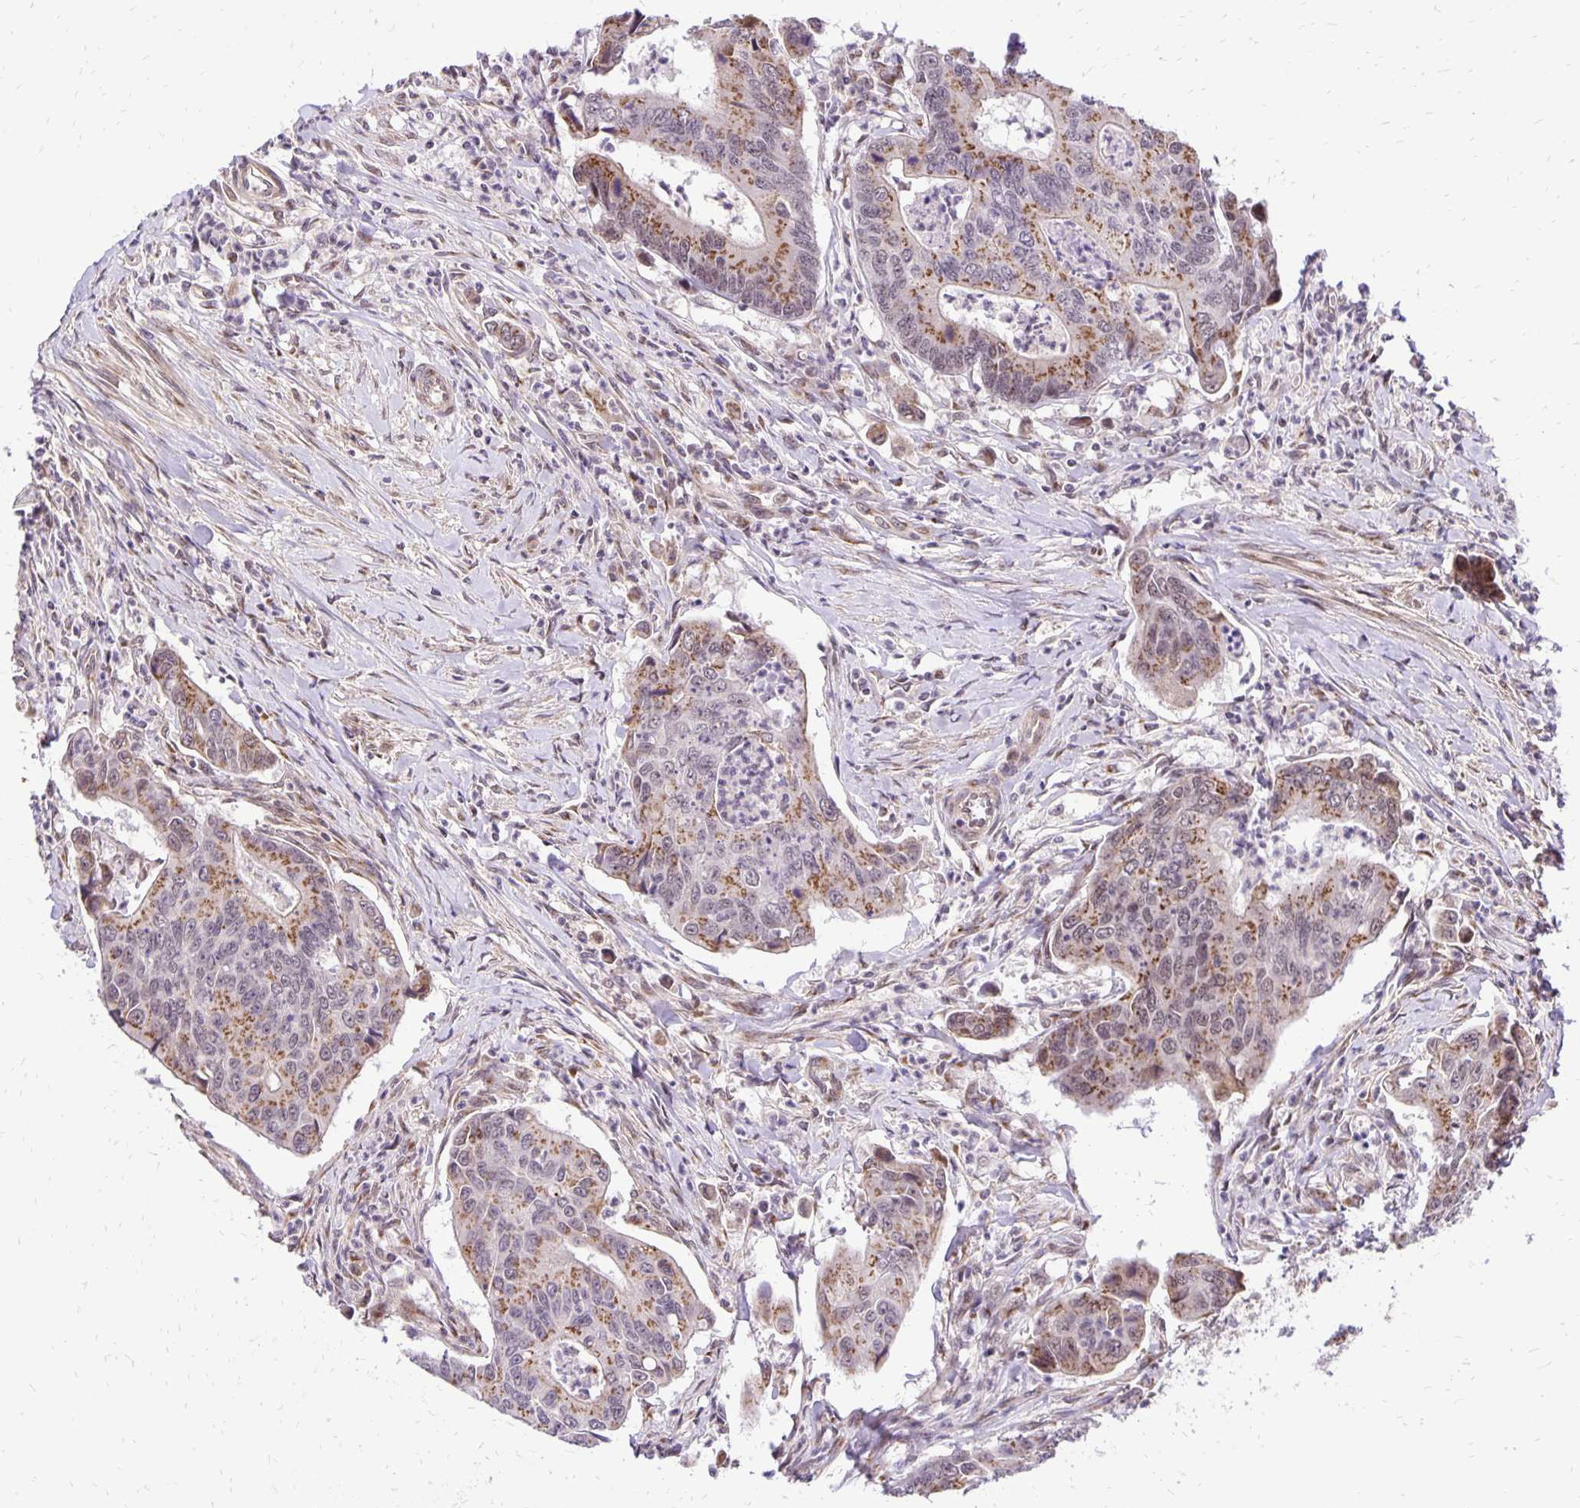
{"staining": {"intensity": "moderate", "quantity": ">75%", "location": "cytoplasmic/membranous"}, "tissue": "colorectal cancer", "cell_type": "Tumor cells", "image_type": "cancer", "snomed": [{"axis": "morphology", "description": "Adenocarcinoma, NOS"}, {"axis": "topography", "description": "Colon"}], "caption": "A medium amount of moderate cytoplasmic/membranous positivity is seen in approximately >75% of tumor cells in colorectal cancer (adenocarcinoma) tissue.", "gene": "GOLGA5", "patient": {"sex": "female", "age": 67}}